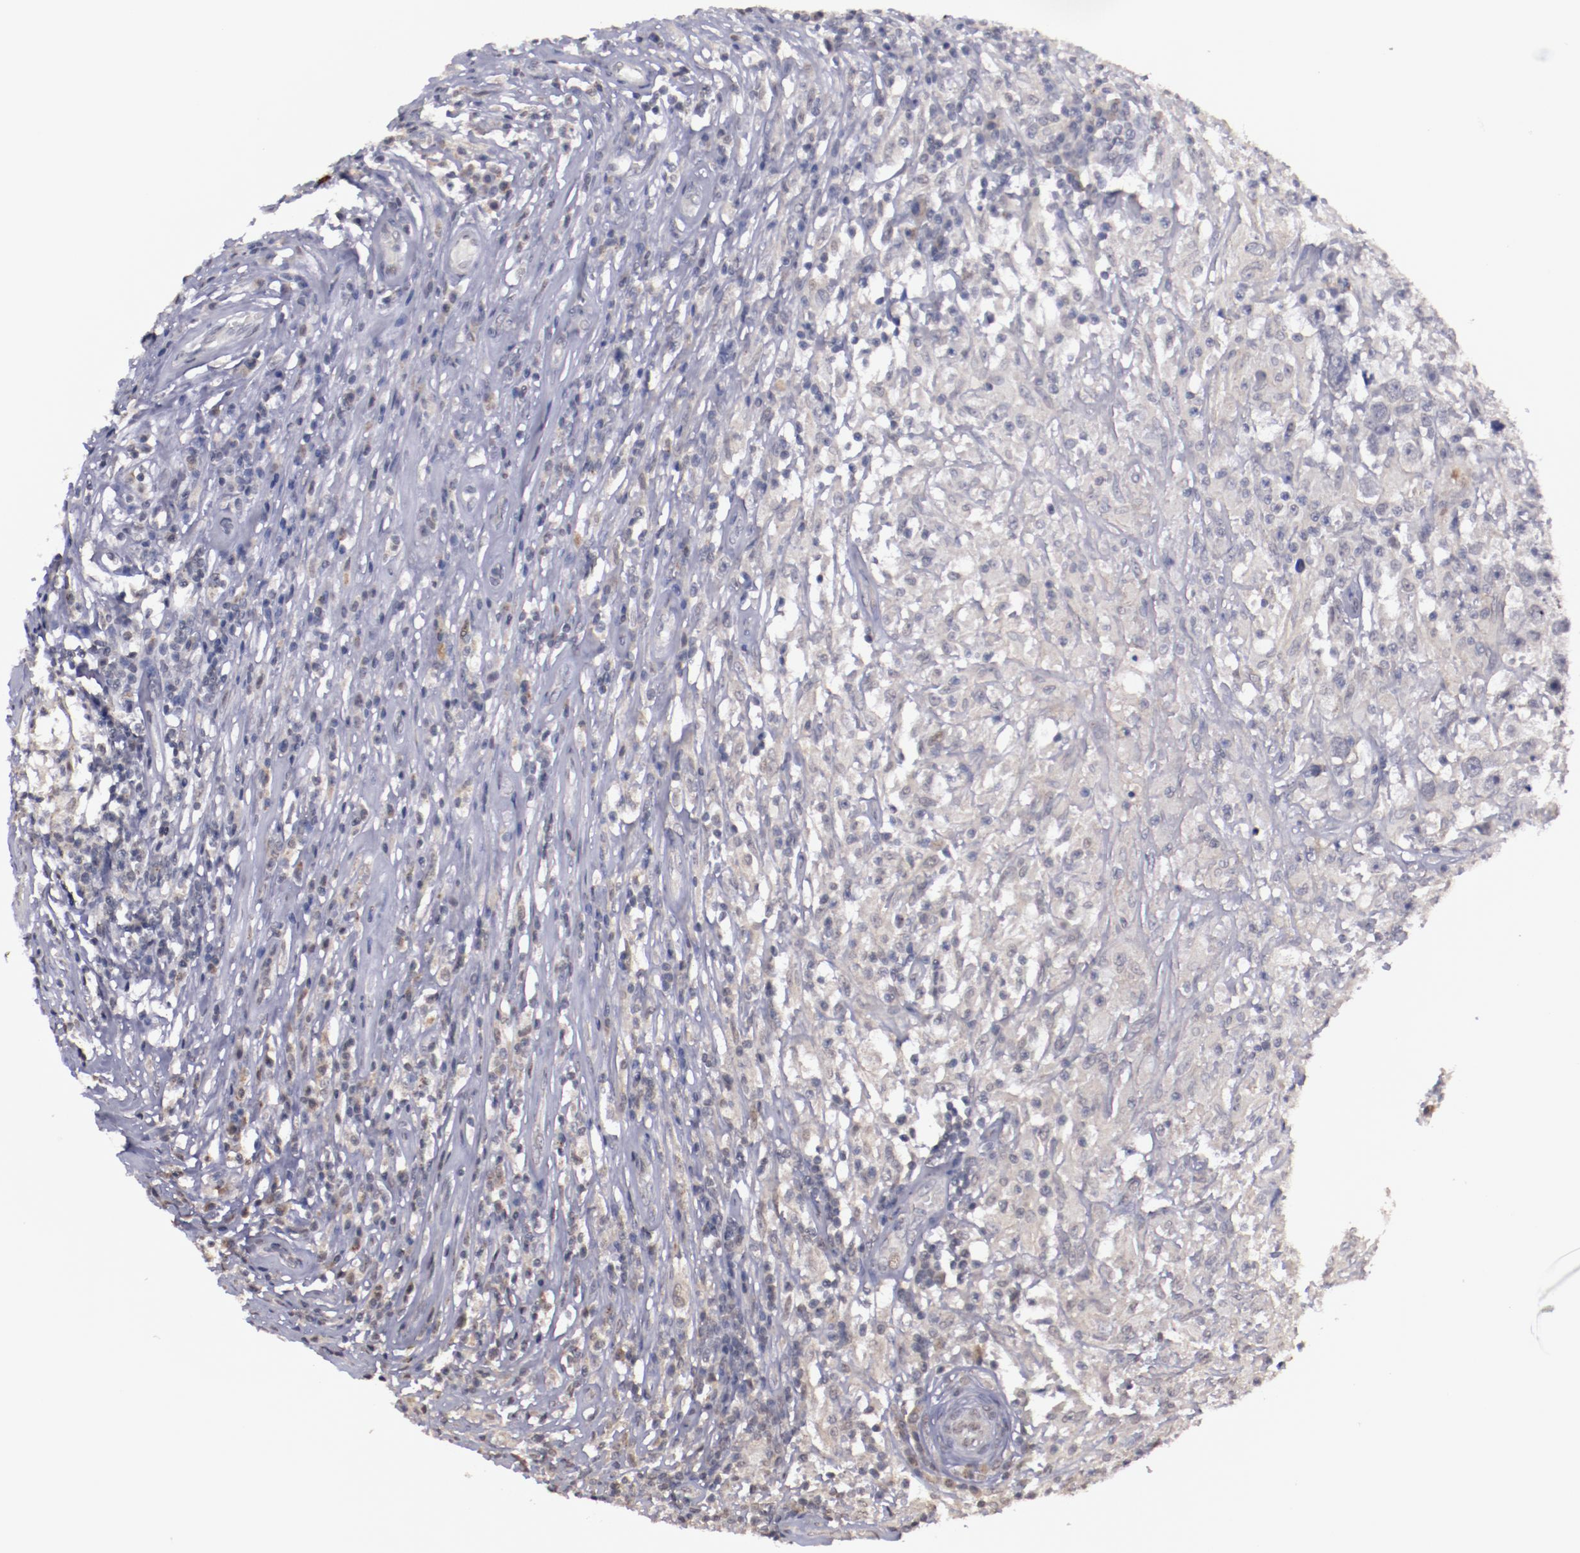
{"staining": {"intensity": "negative", "quantity": "none", "location": "none"}, "tissue": "testis cancer", "cell_type": "Tumor cells", "image_type": "cancer", "snomed": [{"axis": "morphology", "description": "Seminoma, NOS"}, {"axis": "topography", "description": "Testis"}], "caption": "Immunohistochemistry (IHC) histopathology image of neoplastic tissue: human testis cancer (seminoma) stained with DAB (3,3'-diaminobenzidine) shows no significant protein positivity in tumor cells. (Brightfield microscopy of DAB (3,3'-diaminobenzidine) immunohistochemistry at high magnification).", "gene": "NRXN3", "patient": {"sex": "male", "age": 34}}